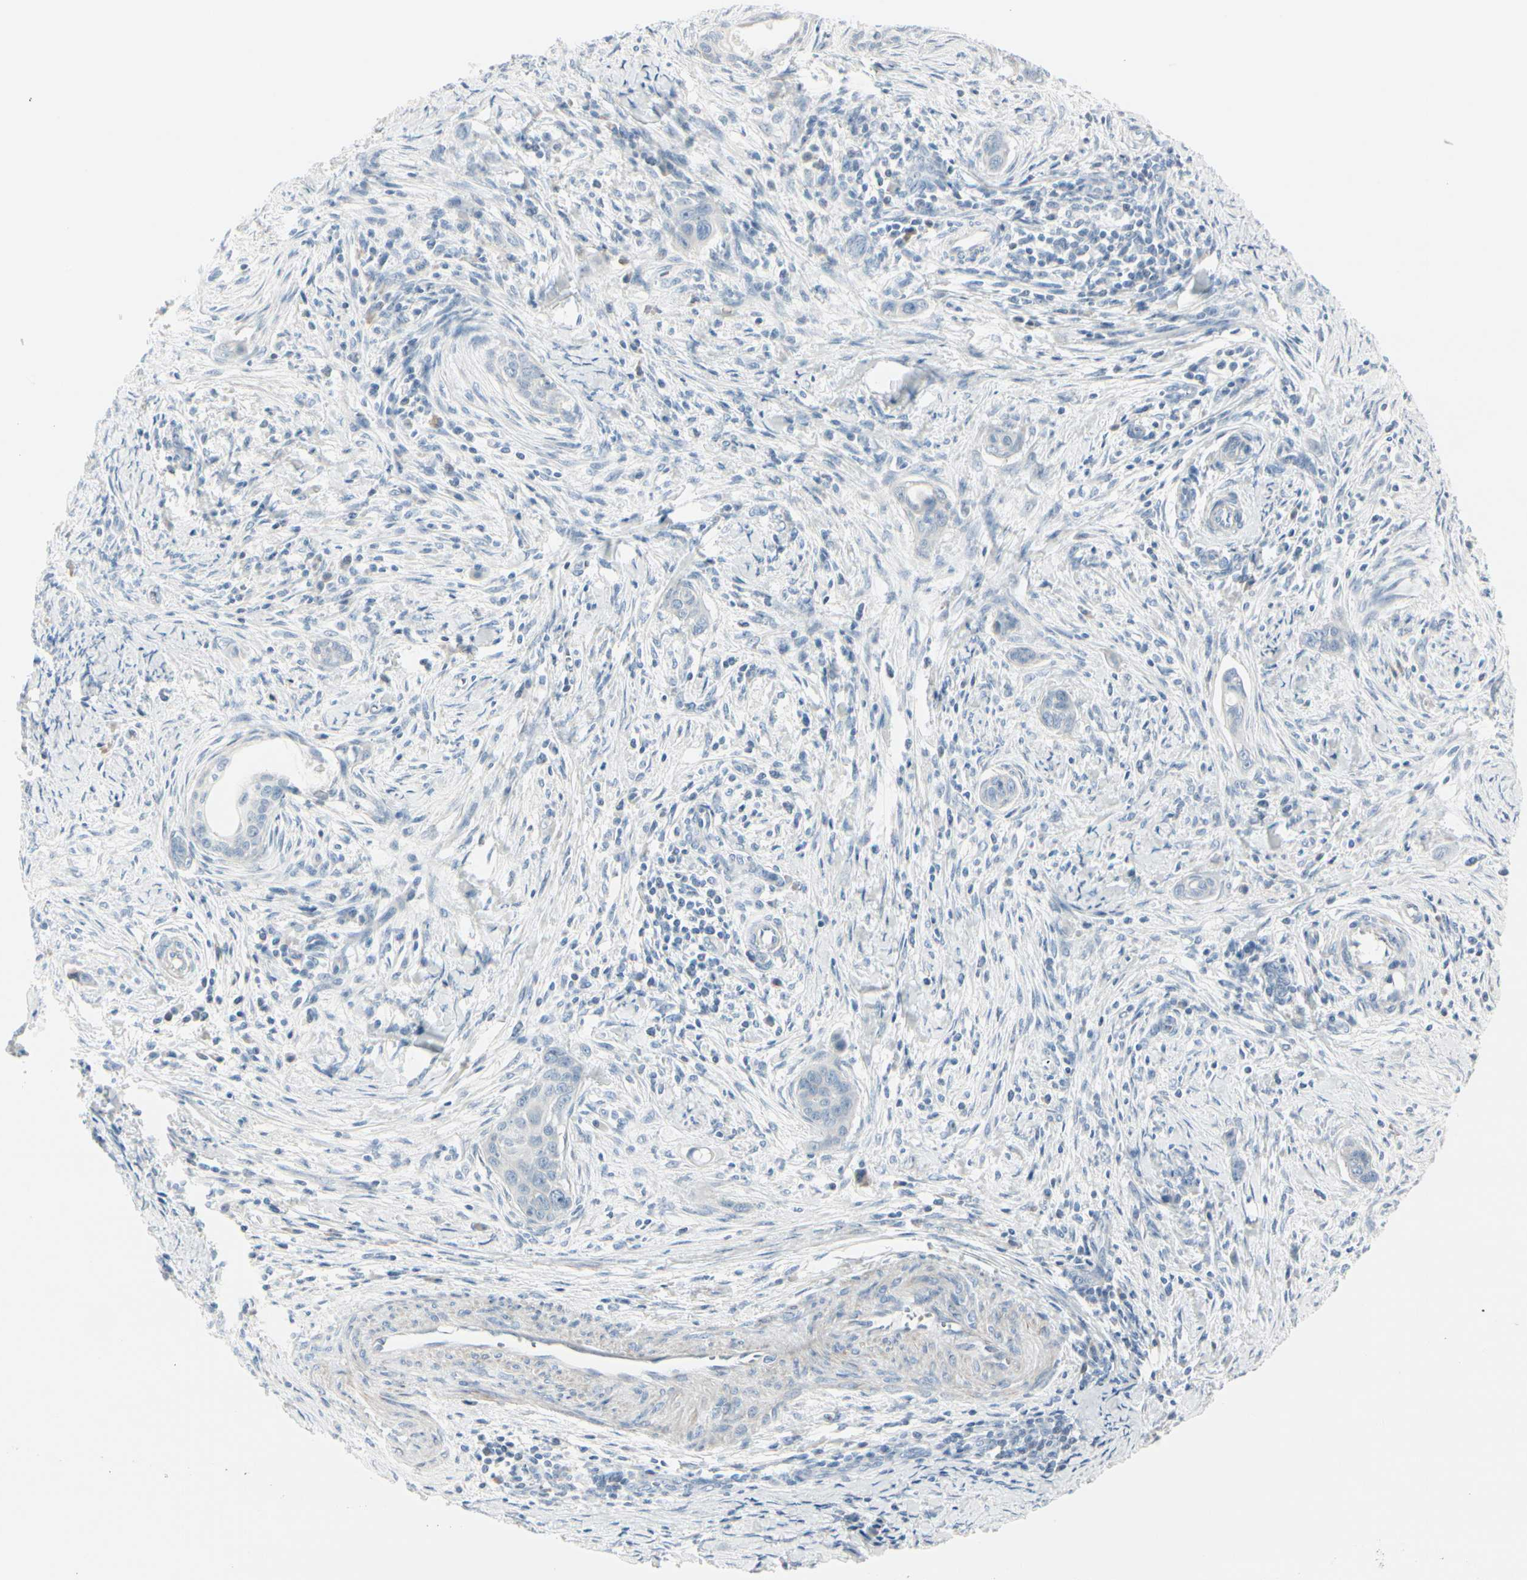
{"staining": {"intensity": "negative", "quantity": "none", "location": "none"}, "tissue": "cervical cancer", "cell_type": "Tumor cells", "image_type": "cancer", "snomed": [{"axis": "morphology", "description": "Squamous cell carcinoma, NOS"}, {"axis": "topography", "description": "Cervix"}], "caption": "An immunohistochemistry histopathology image of cervical cancer is shown. There is no staining in tumor cells of cervical cancer. (DAB (3,3'-diaminobenzidine) immunohistochemistry with hematoxylin counter stain).", "gene": "CDHR5", "patient": {"sex": "female", "age": 33}}